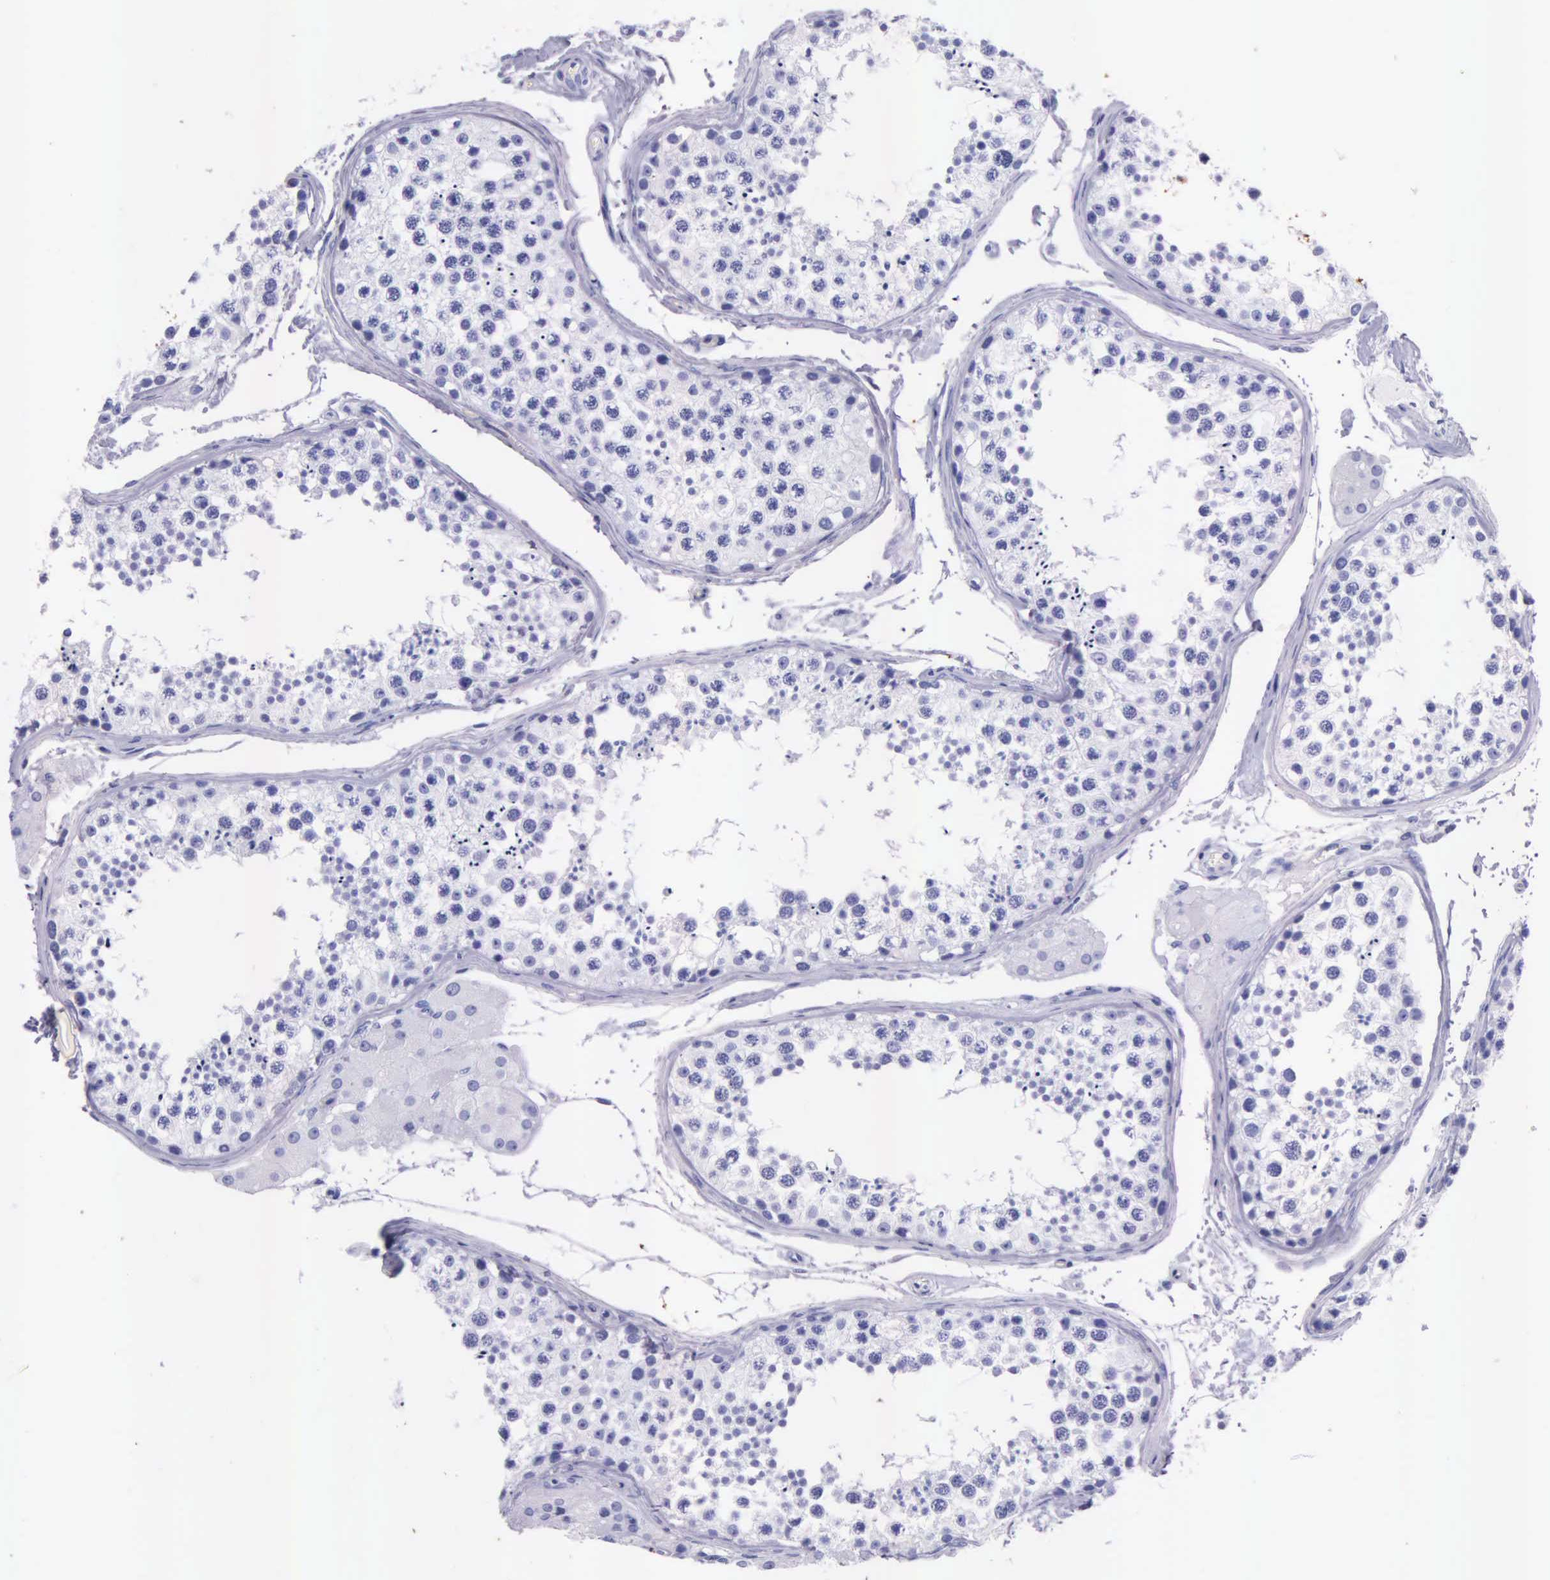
{"staining": {"intensity": "negative", "quantity": "none", "location": "none"}, "tissue": "testis", "cell_type": "Cells in seminiferous ducts", "image_type": "normal", "snomed": [{"axis": "morphology", "description": "Normal tissue, NOS"}, {"axis": "topography", "description": "Testis"}], "caption": "DAB immunohistochemical staining of unremarkable testis reveals no significant expression in cells in seminiferous ducts. (DAB (3,3'-diaminobenzidine) IHC with hematoxylin counter stain).", "gene": "KLK2", "patient": {"sex": "male", "age": 57}}